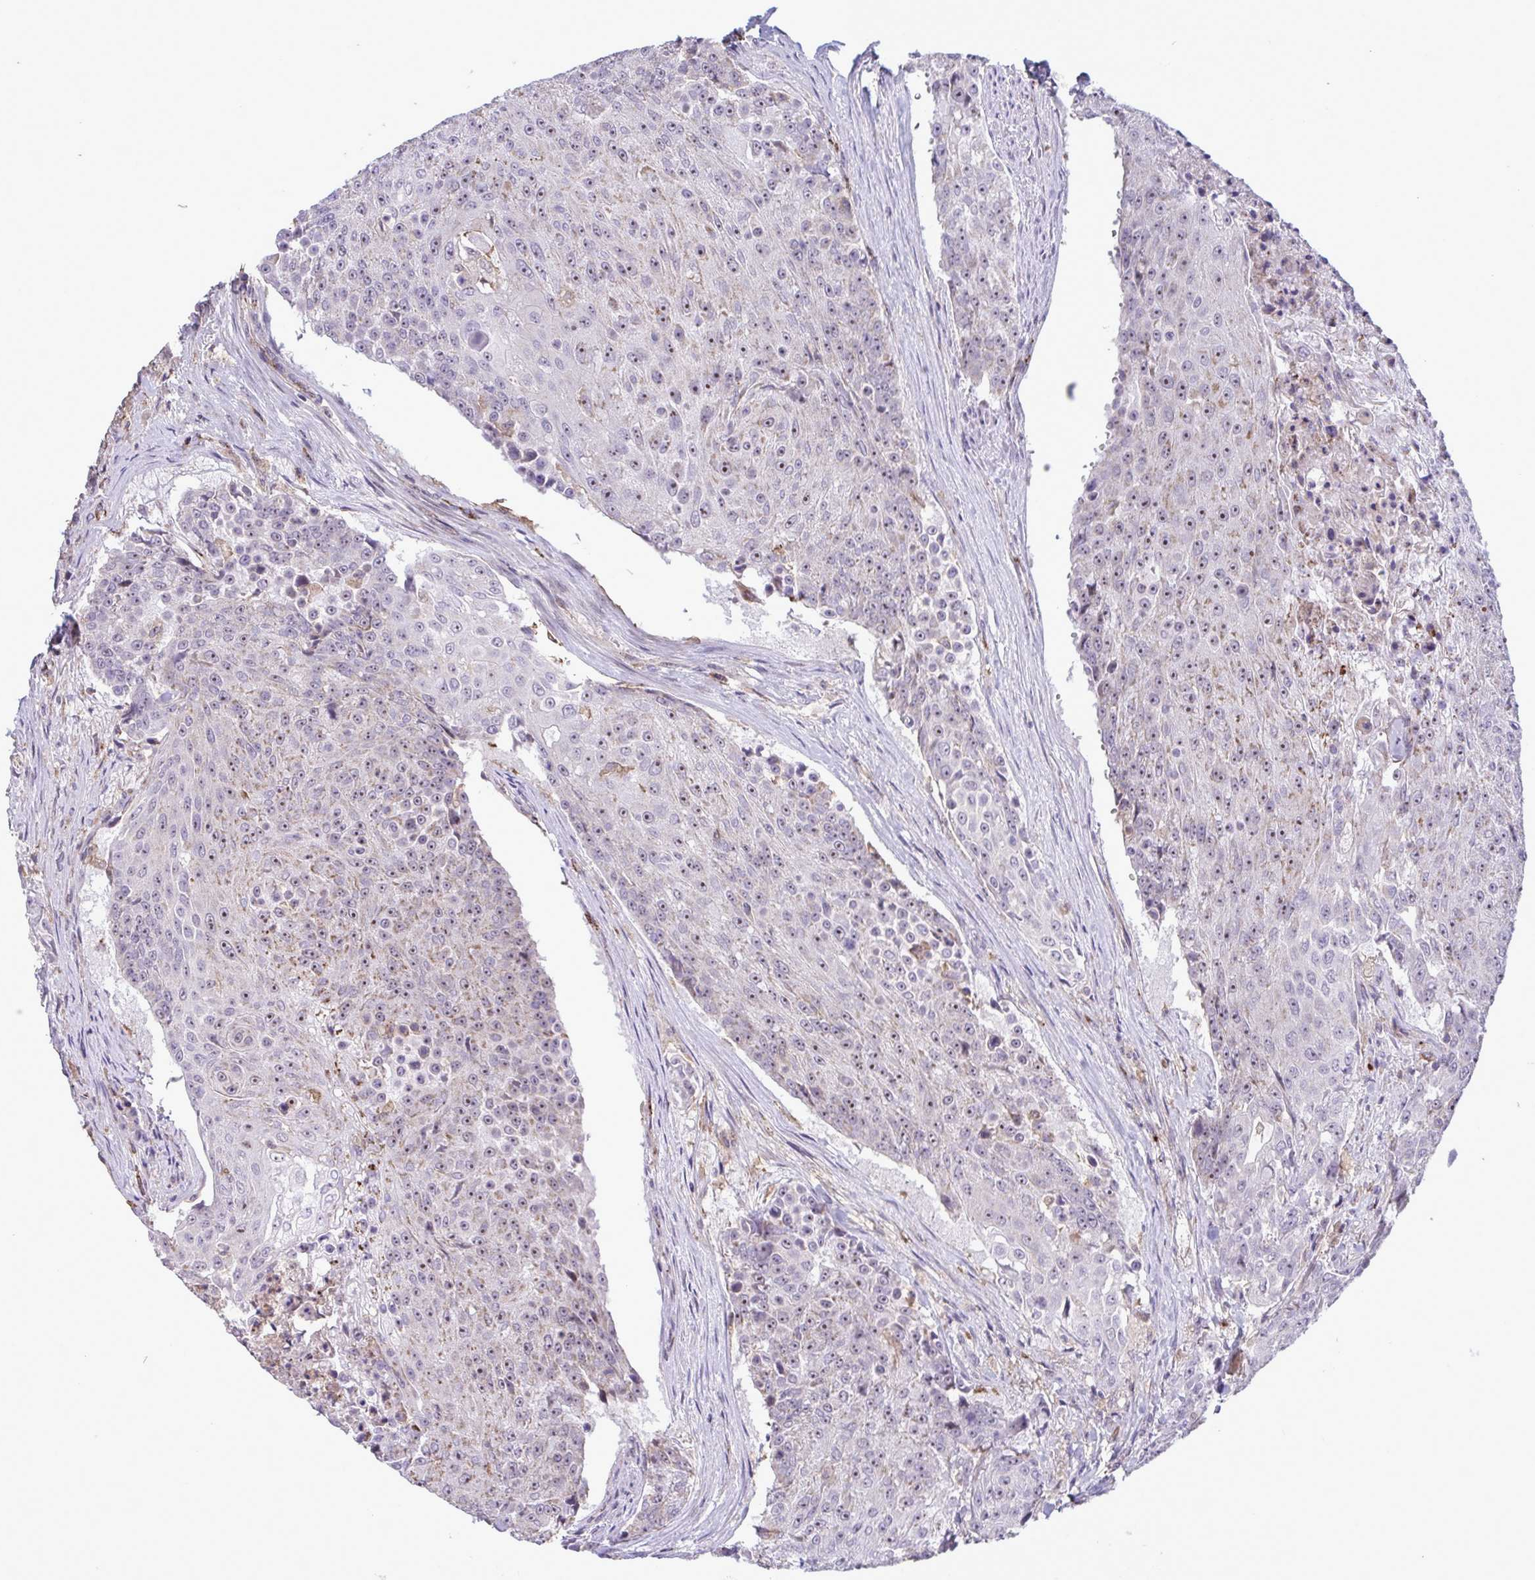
{"staining": {"intensity": "moderate", "quantity": ">75%", "location": "cytoplasmic/membranous,nuclear"}, "tissue": "urothelial cancer", "cell_type": "Tumor cells", "image_type": "cancer", "snomed": [{"axis": "morphology", "description": "Urothelial carcinoma, High grade"}, {"axis": "topography", "description": "Urinary bladder"}], "caption": "Protein expression analysis of high-grade urothelial carcinoma shows moderate cytoplasmic/membranous and nuclear positivity in approximately >75% of tumor cells.", "gene": "CD101", "patient": {"sex": "female", "age": 63}}